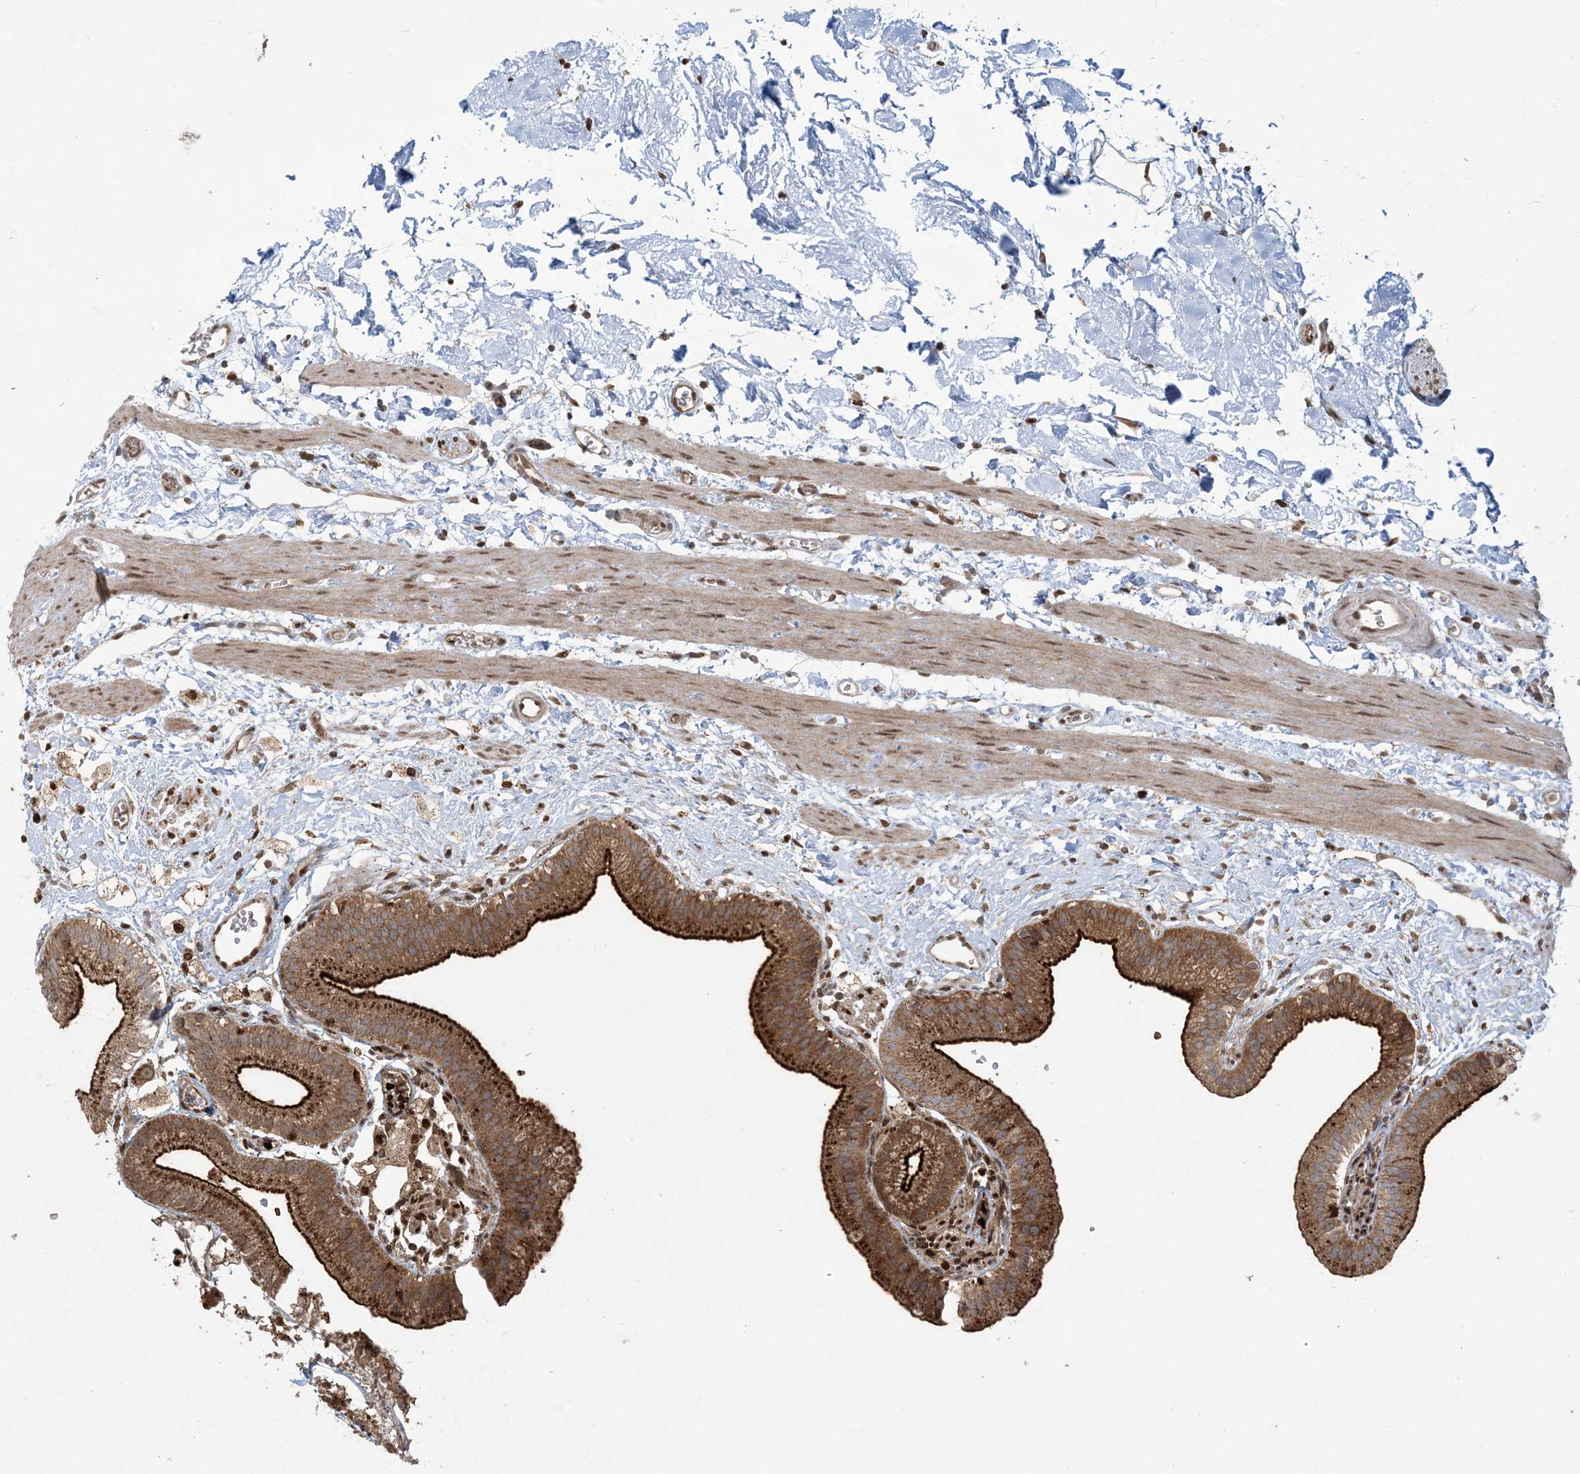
{"staining": {"intensity": "strong", "quantity": ">75%", "location": "cytoplasmic/membranous"}, "tissue": "gallbladder", "cell_type": "Glandular cells", "image_type": "normal", "snomed": [{"axis": "morphology", "description": "Normal tissue, NOS"}, {"axis": "topography", "description": "Gallbladder"}], "caption": "Glandular cells reveal strong cytoplasmic/membranous expression in about >75% of cells in unremarkable gallbladder. (brown staining indicates protein expression, while blue staining denotes nuclei).", "gene": "ABCF3", "patient": {"sex": "male", "age": 55}}